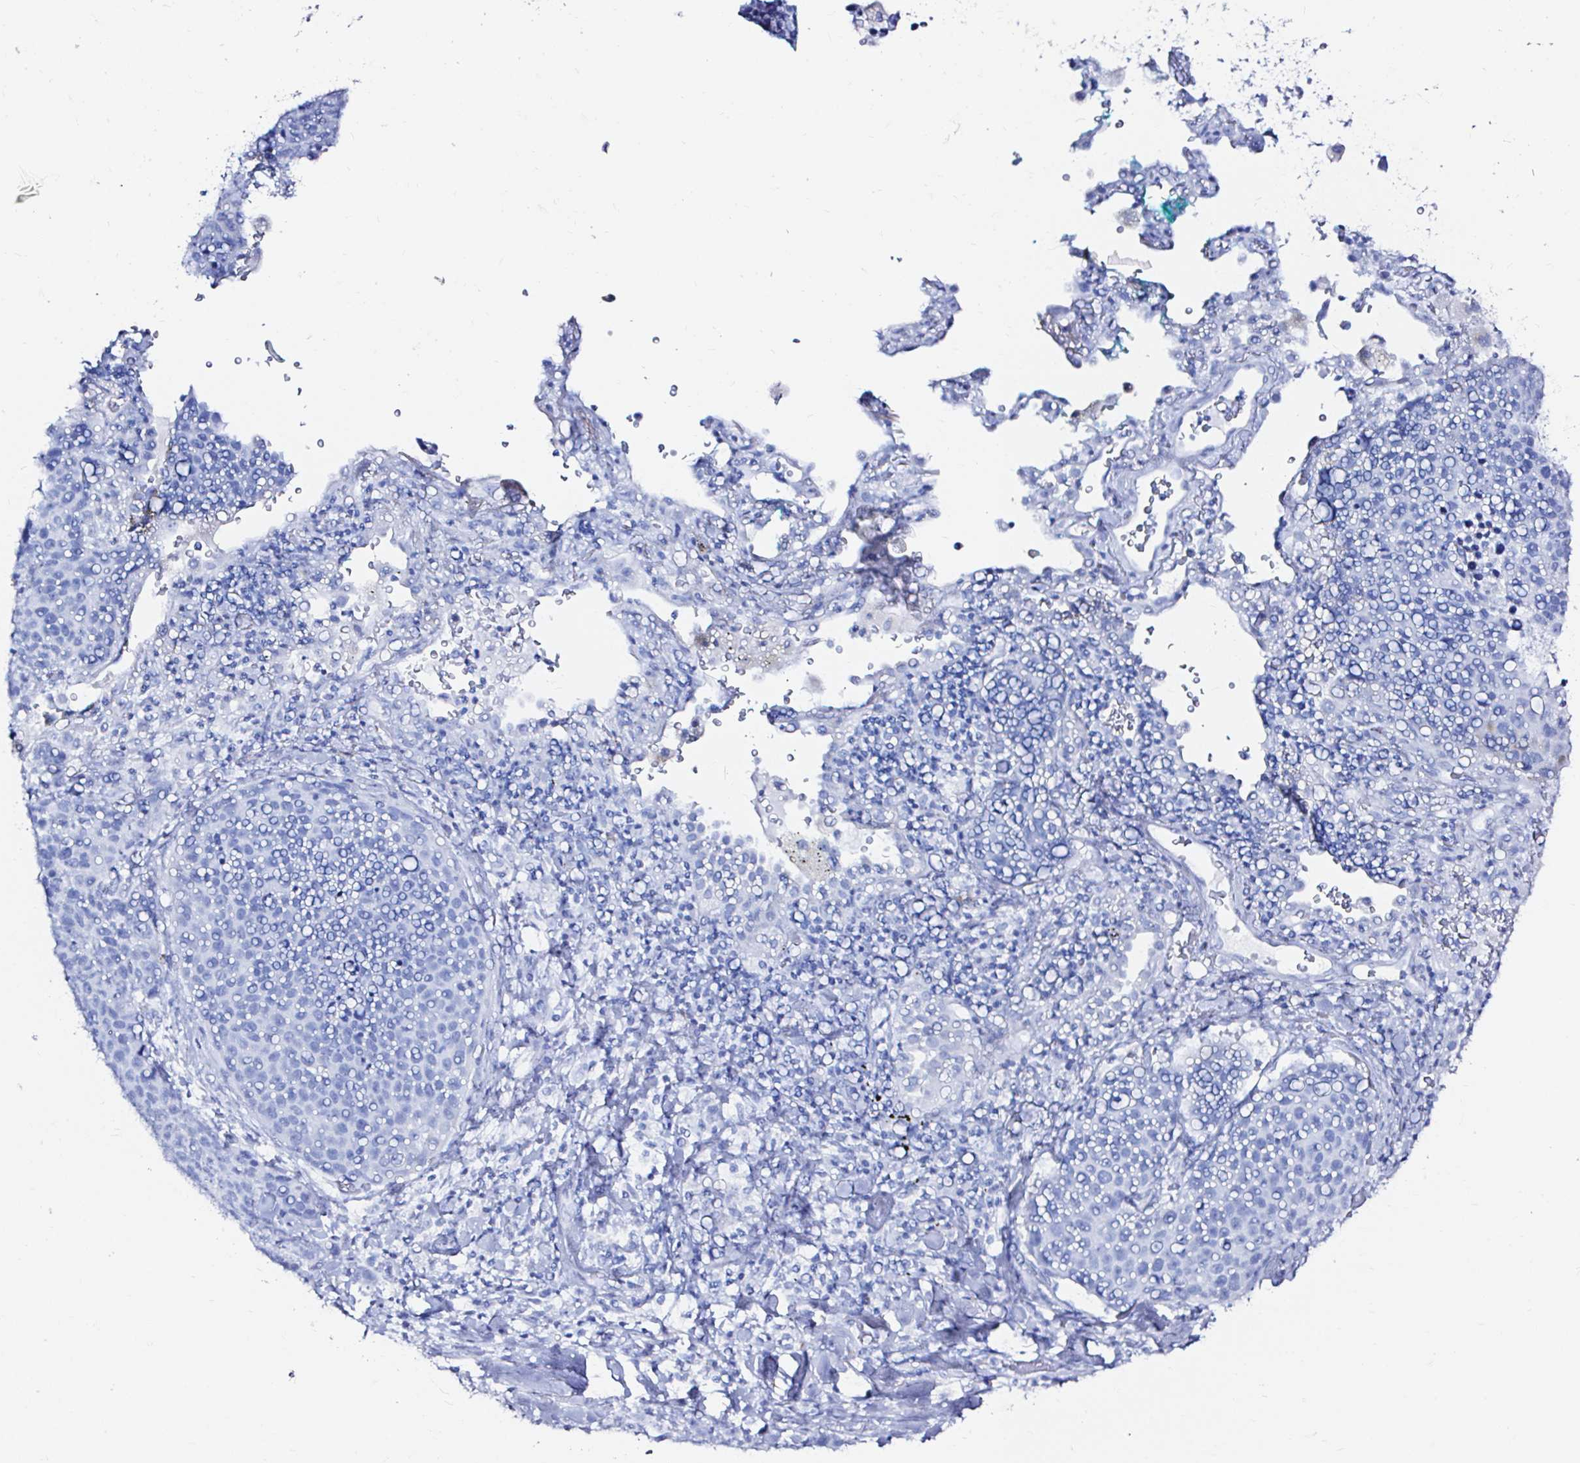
{"staining": {"intensity": "negative", "quantity": "none", "location": "none"}, "tissue": "lung cancer", "cell_type": "Tumor cells", "image_type": "cancer", "snomed": [{"axis": "morphology", "description": "Squamous cell carcinoma, NOS"}, {"axis": "topography", "description": "Lymph node"}, {"axis": "topography", "description": "Lung"}], "caption": "DAB immunohistochemical staining of human lung cancer exhibits no significant expression in tumor cells.", "gene": "ZNF432", "patient": {"sex": "male", "age": 61}}